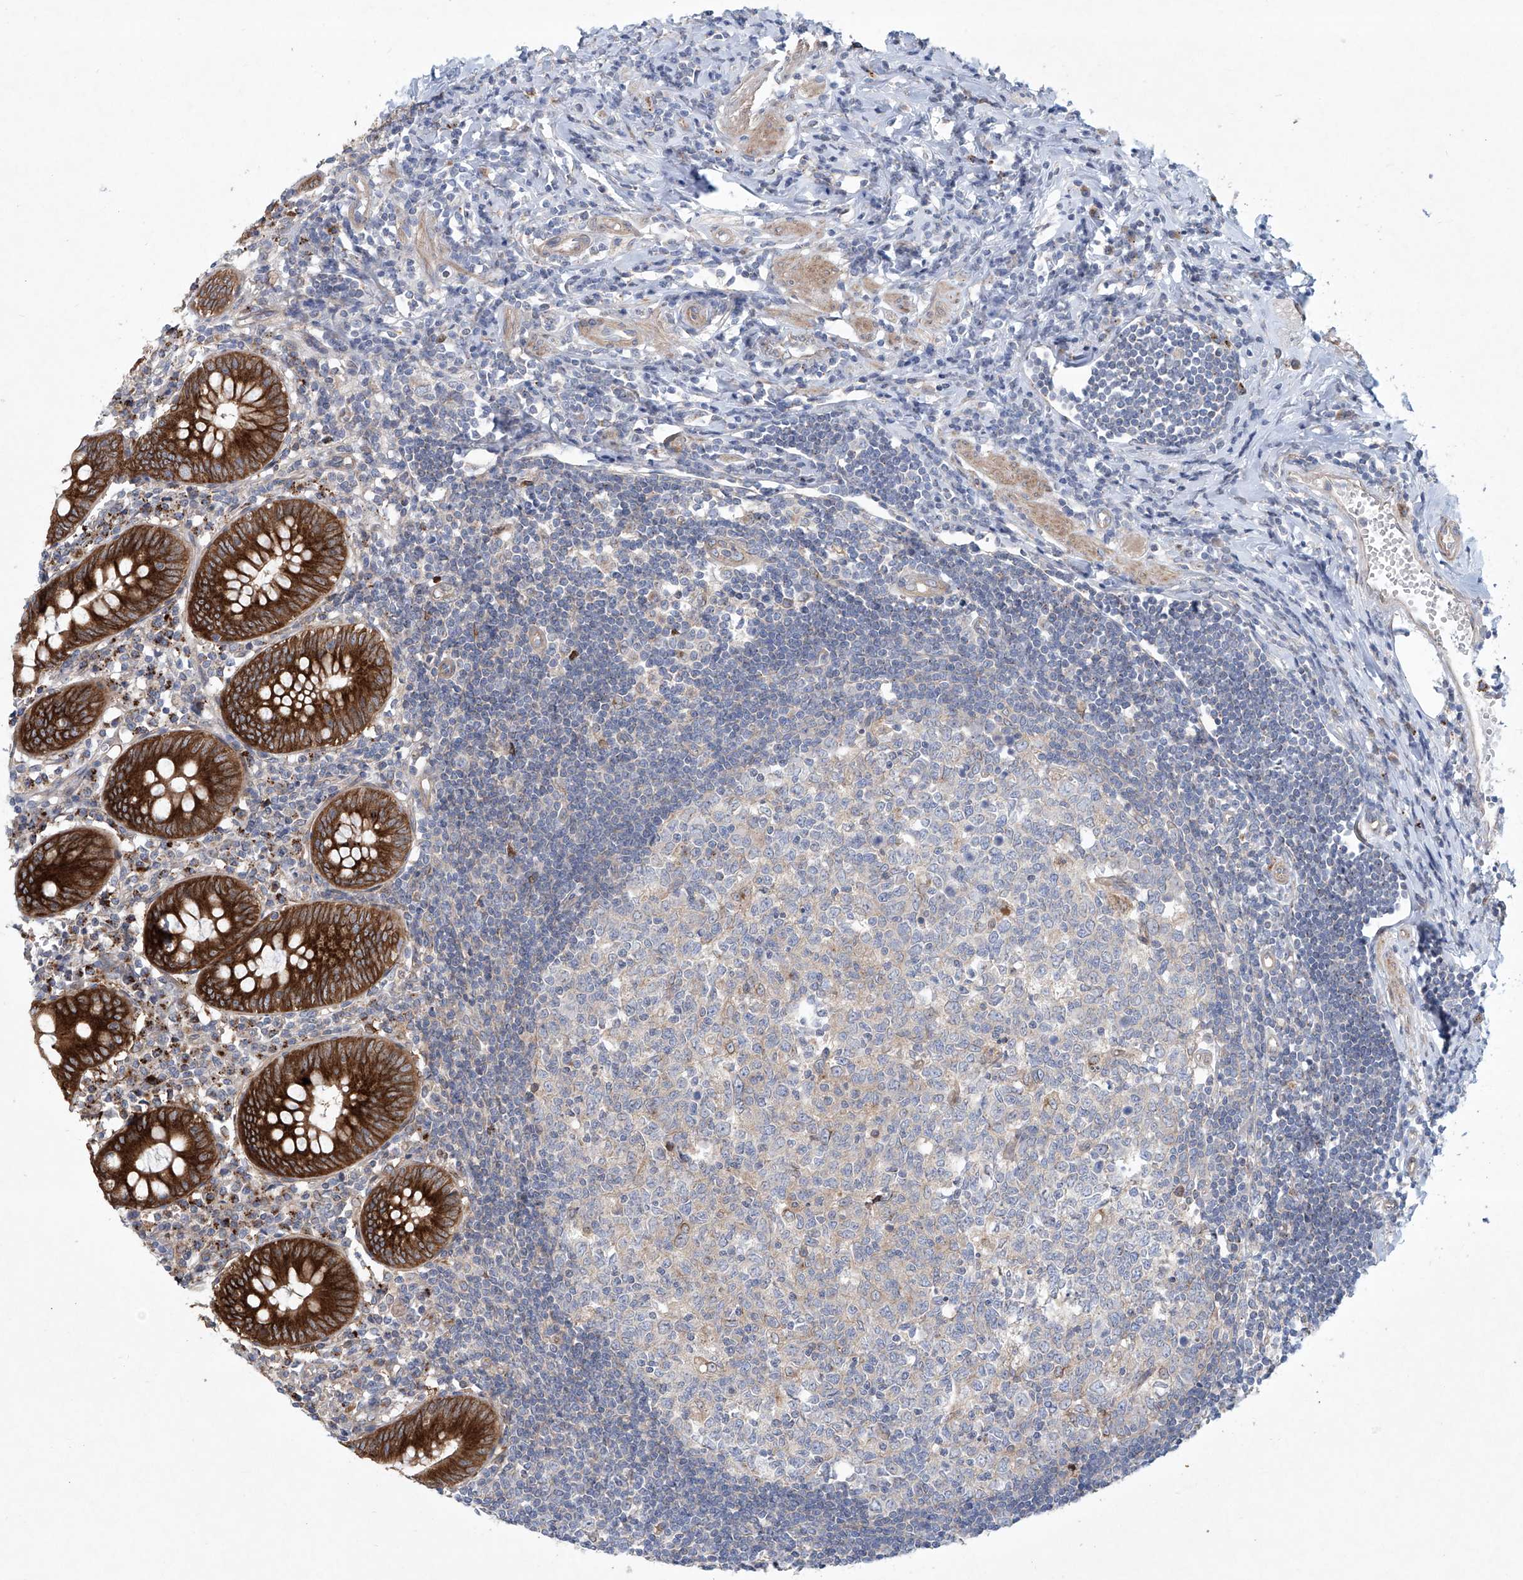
{"staining": {"intensity": "strong", "quantity": ">75%", "location": "cytoplasmic/membranous"}, "tissue": "appendix", "cell_type": "Glandular cells", "image_type": "normal", "snomed": [{"axis": "morphology", "description": "Normal tissue, NOS"}, {"axis": "topography", "description": "Appendix"}], "caption": "DAB immunohistochemical staining of unremarkable human appendix exhibits strong cytoplasmic/membranous protein positivity in approximately >75% of glandular cells. (DAB (3,3'-diaminobenzidine) IHC, brown staining for protein, blue staining for nuclei).", "gene": "KLC4", "patient": {"sex": "female", "age": 54}}